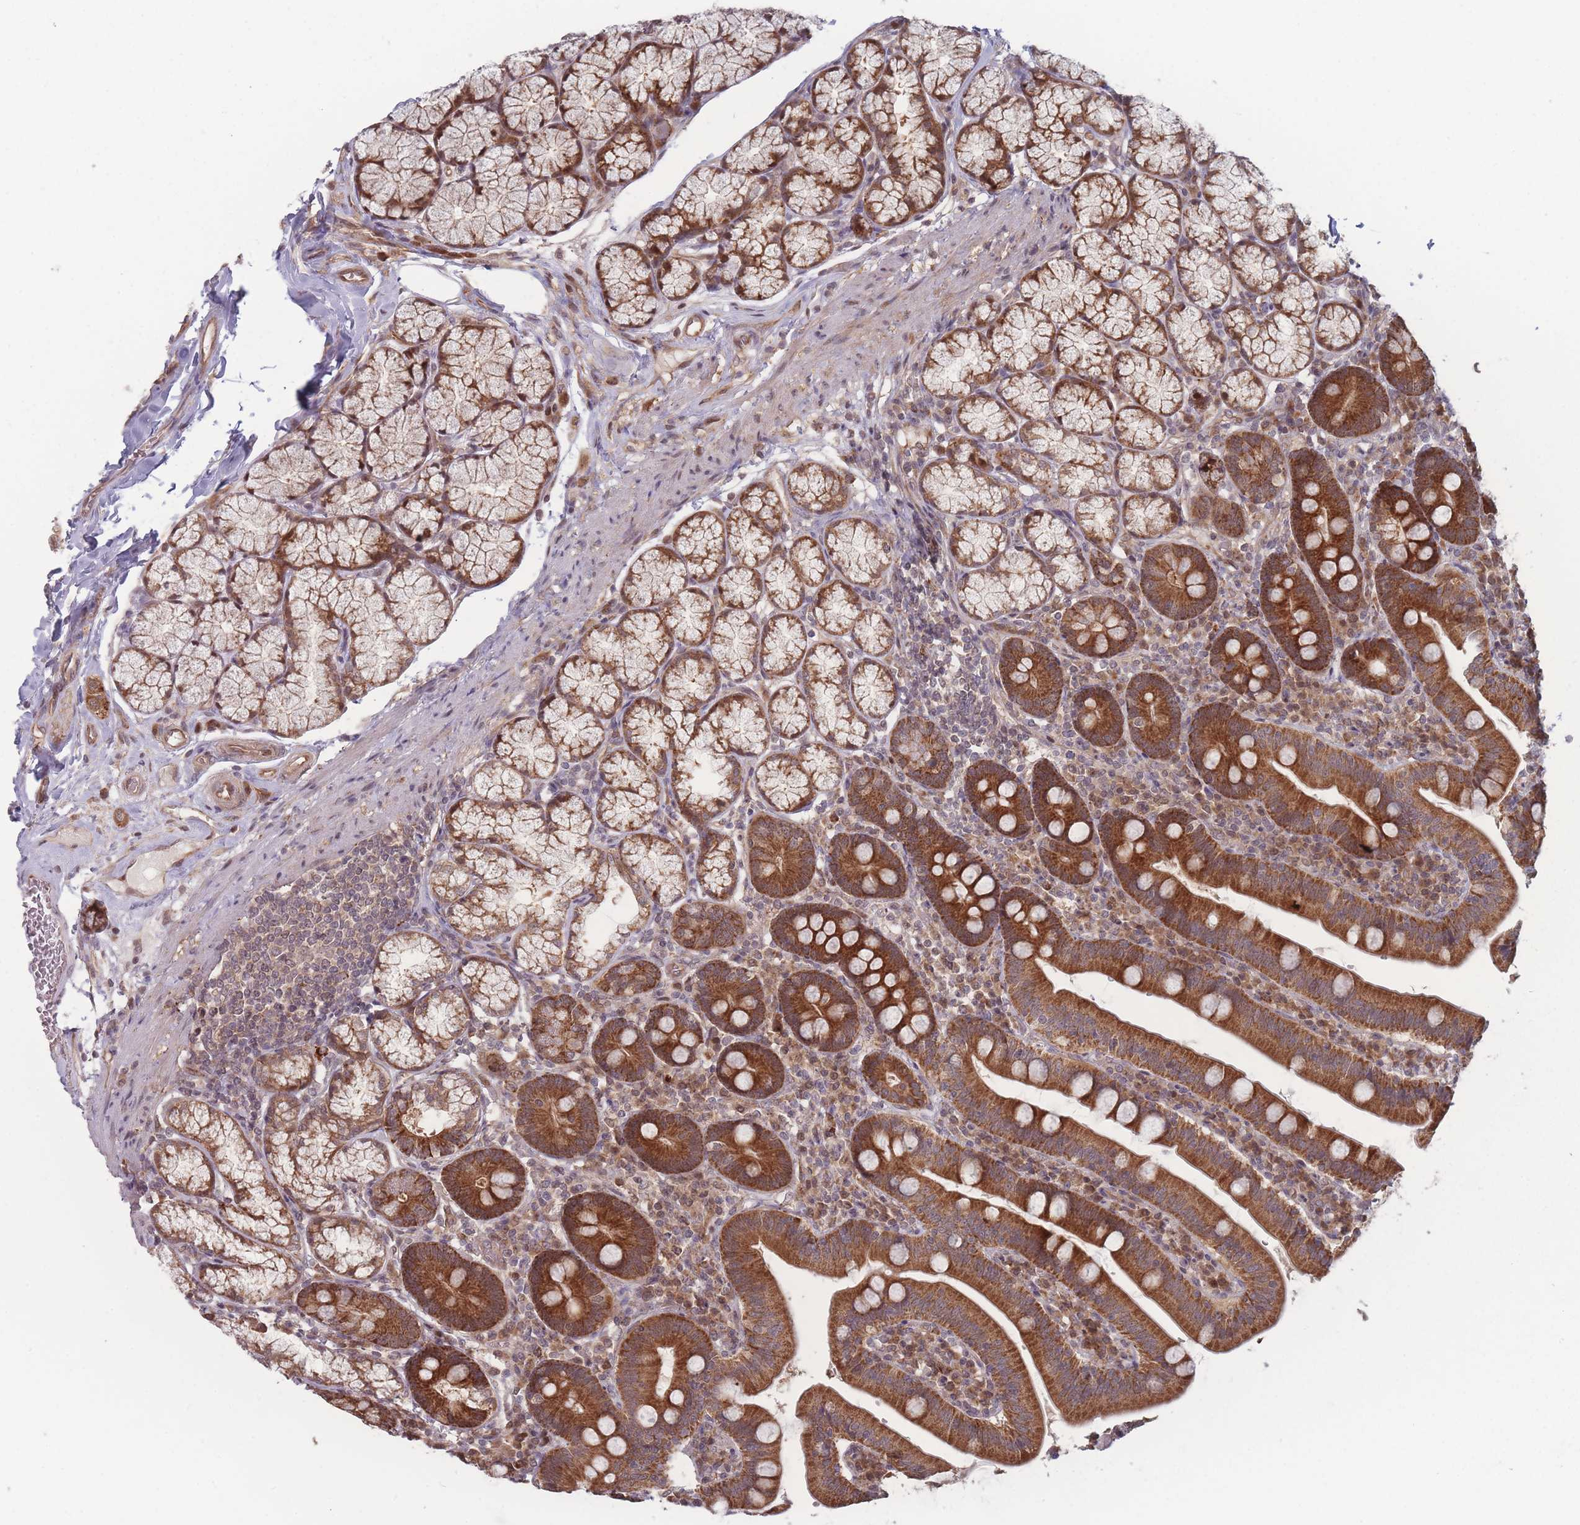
{"staining": {"intensity": "strong", "quantity": ">75%", "location": "cytoplasmic/membranous"}, "tissue": "duodenum", "cell_type": "Glandular cells", "image_type": "normal", "snomed": [{"axis": "morphology", "description": "Normal tissue, NOS"}, {"axis": "topography", "description": "Duodenum"}], "caption": "Immunohistochemistry (IHC) image of normal duodenum stained for a protein (brown), which exhibits high levels of strong cytoplasmic/membranous staining in about >75% of glandular cells.", "gene": "RPS18", "patient": {"sex": "female", "age": 67}}